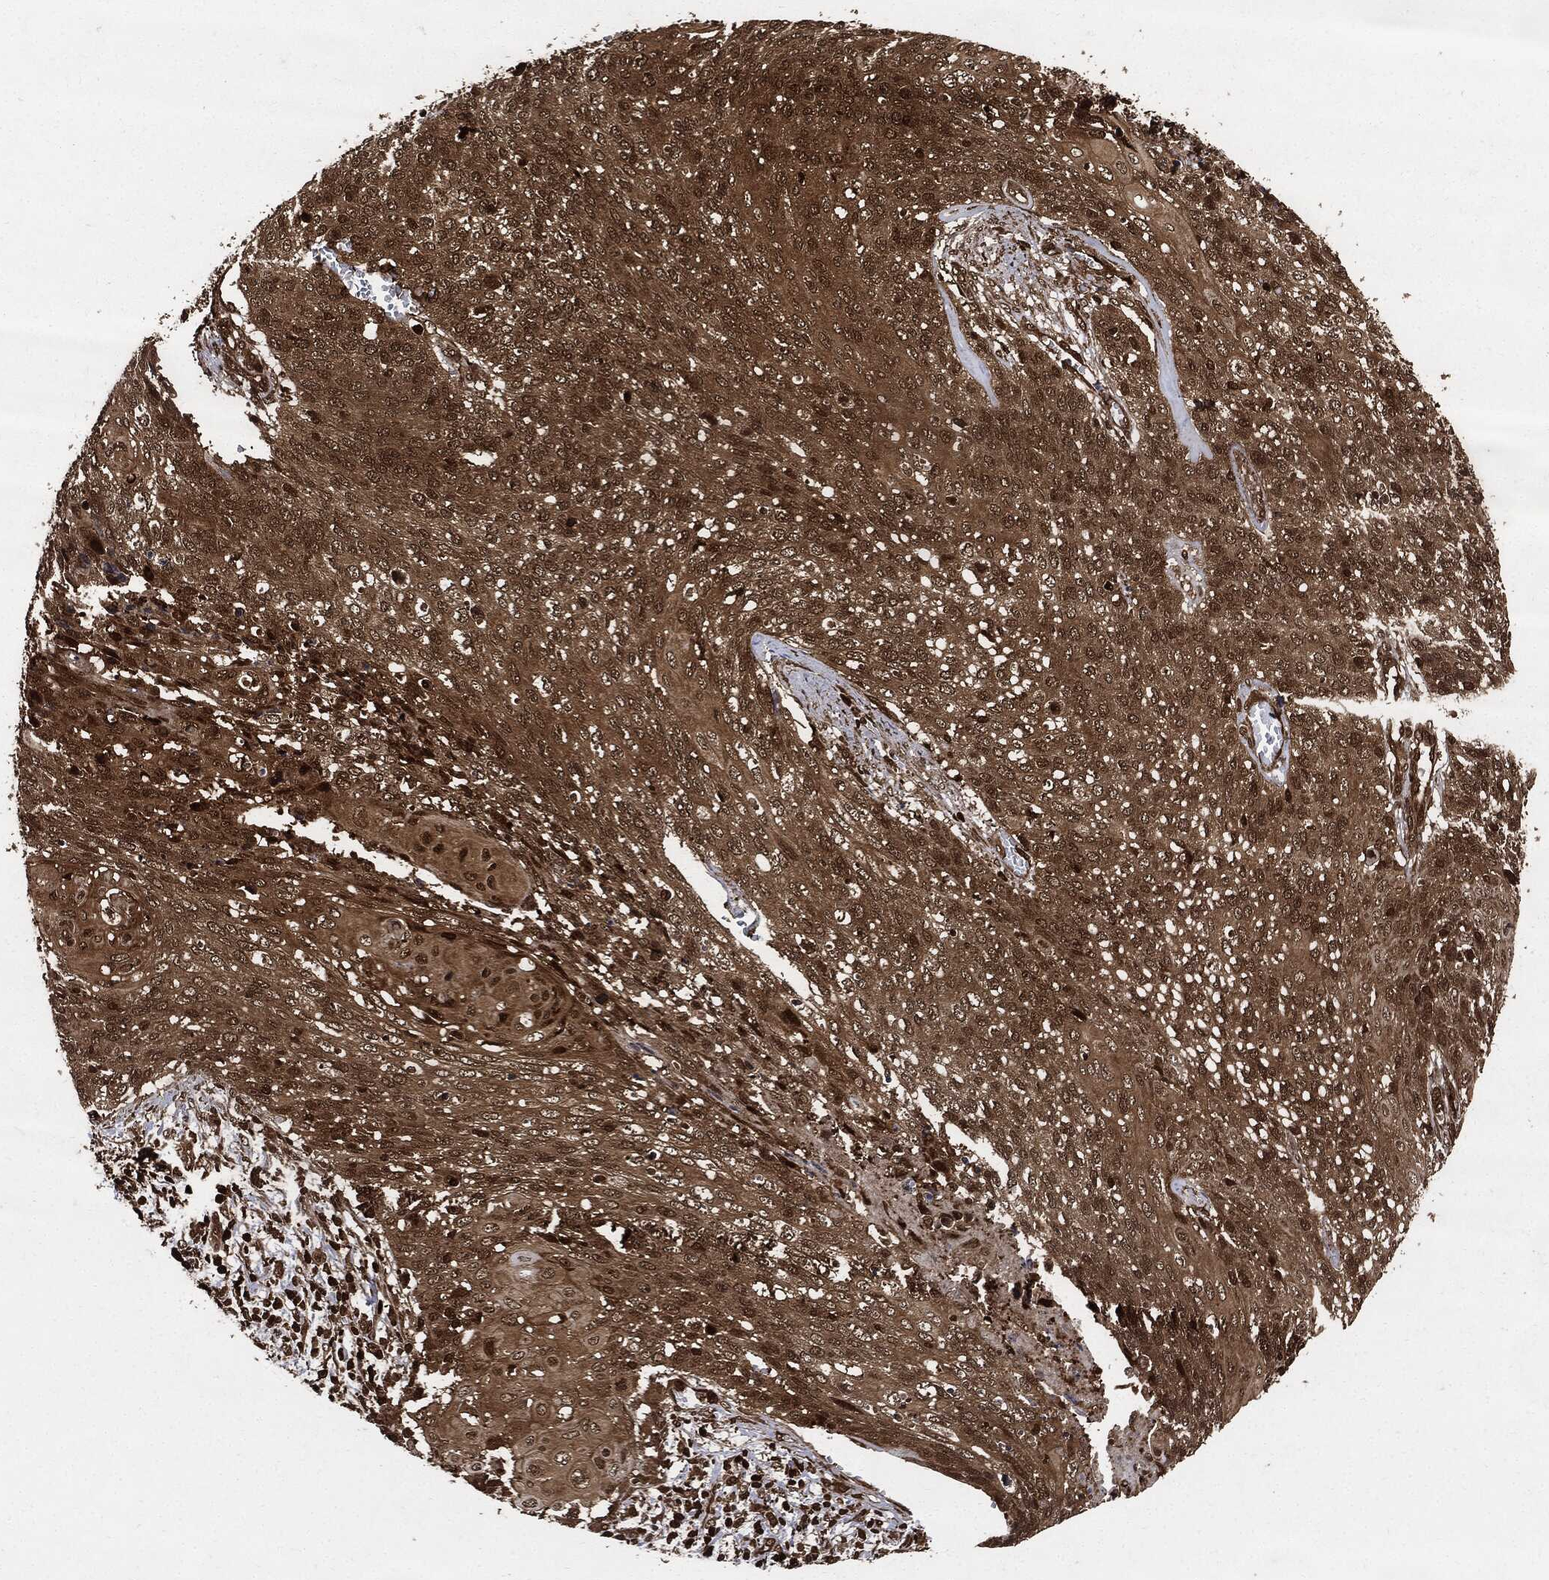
{"staining": {"intensity": "moderate", "quantity": ">75%", "location": "cytoplasmic/membranous"}, "tissue": "cervical cancer", "cell_type": "Tumor cells", "image_type": "cancer", "snomed": [{"axis": "morphology", "description": "Squamous cell carcinoma, NOS"}, {"axis": "topography", "description": "Cervix"}], "caption": "Cervical cancer (squamous cell carcinoma) stained with a brown dye displays moderate cytoplasmic/membranous positive positivity in about >75% of tumor cells.", "gene": "YWHAB", "patient": {"sex": "female", "age": 39}}